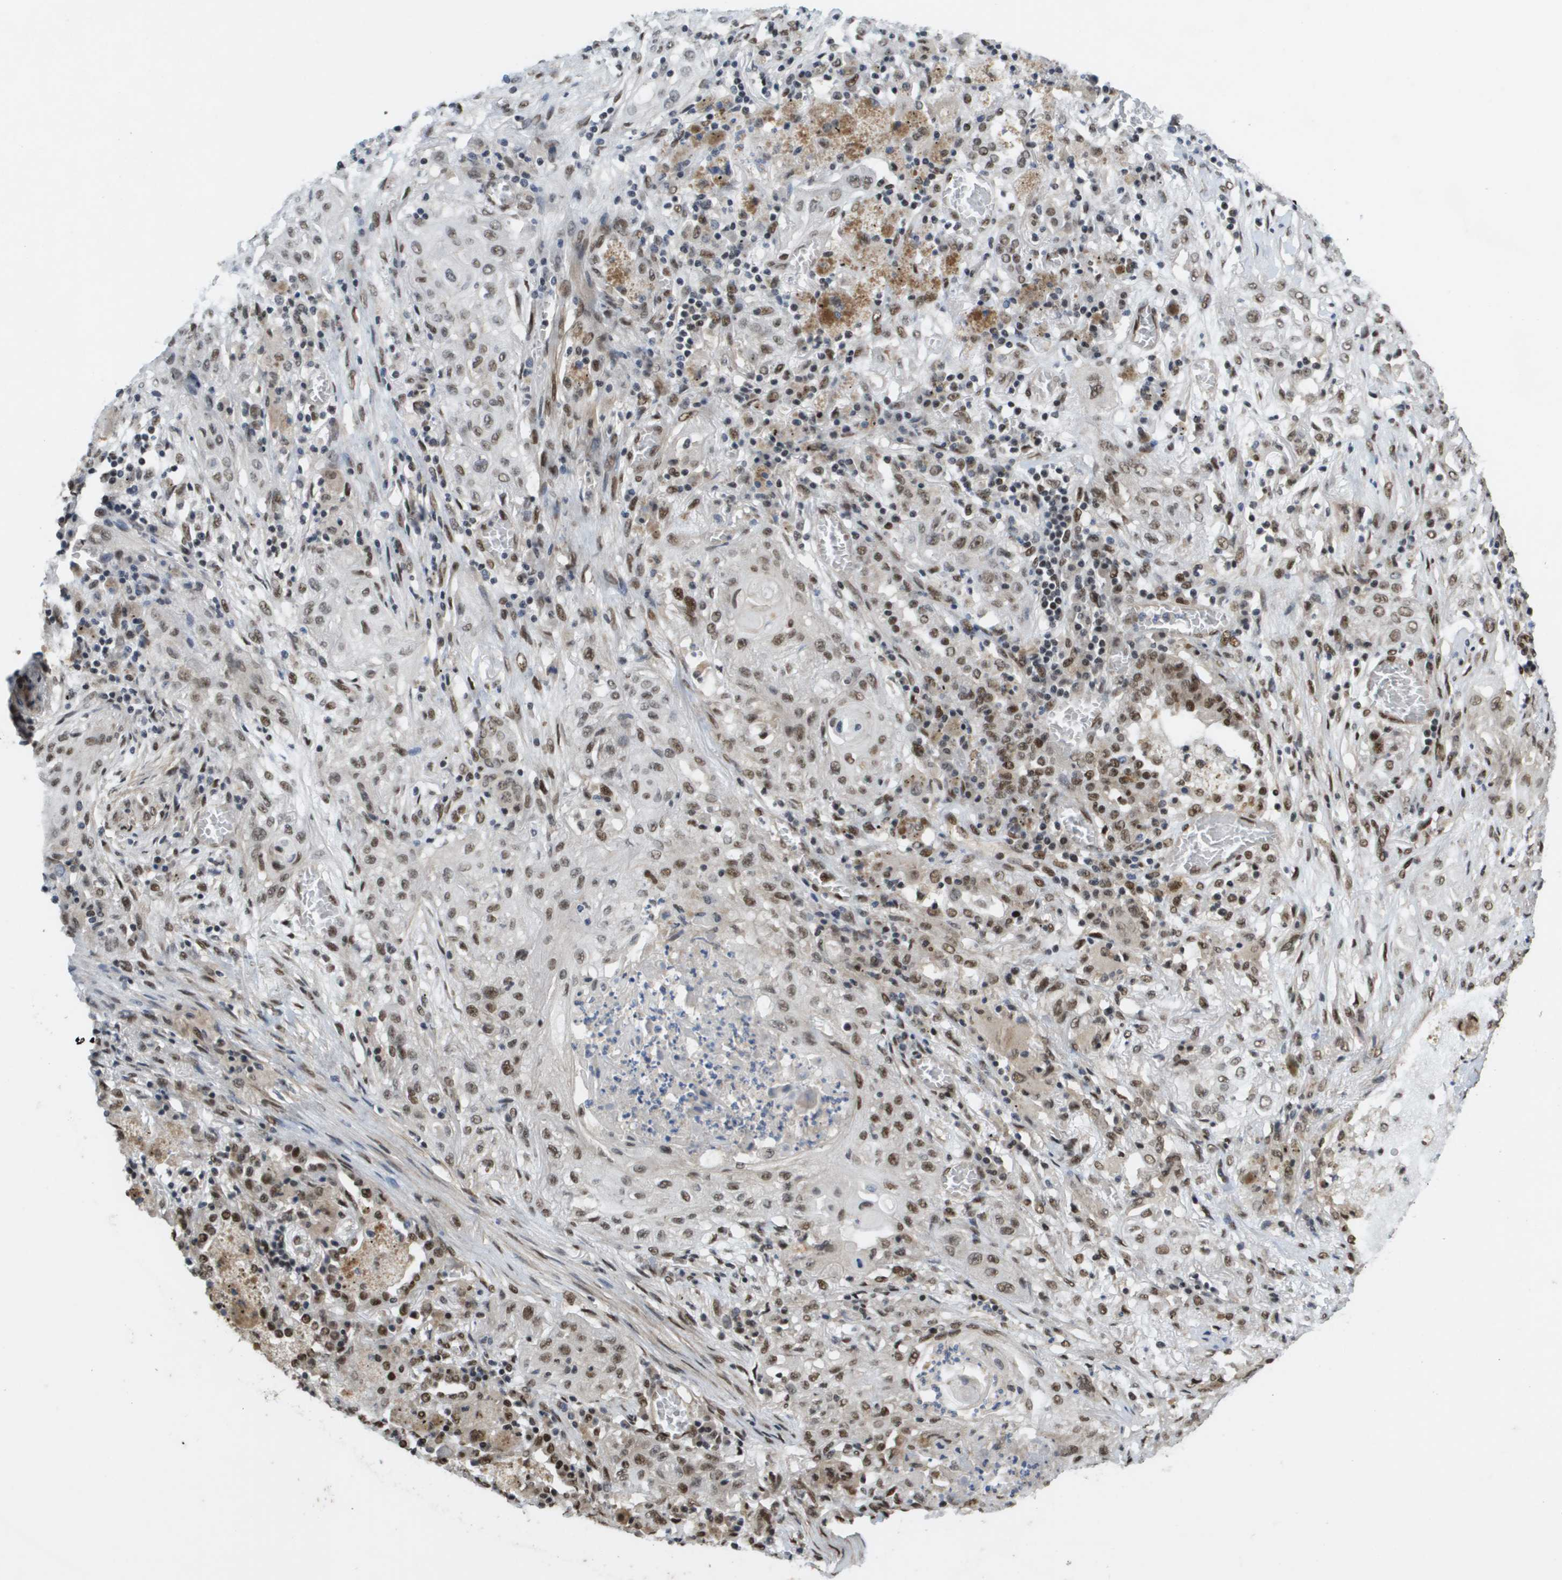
{"staining": {"intensity": "moderate", "quantity": ">75%", "location": "nuclear"}, "tissue": "lung cancer", "cell_type": "Tumor cells", "image_type": "cancer", "snomed": [{"axis": "morphology", "description": "Squamous cell carcinoma, NOS"}, {"axis": "topography", "description": "Lung"}], "caption": "A high-resolution histopathology image shows immunohistochemistry (IHC) staining of lung cancer, which demonstrates moderate nuclear staining in about >75% of tumor cells.", "gene": "CDT1", "patient": {"sex": "female", "age": 47}}